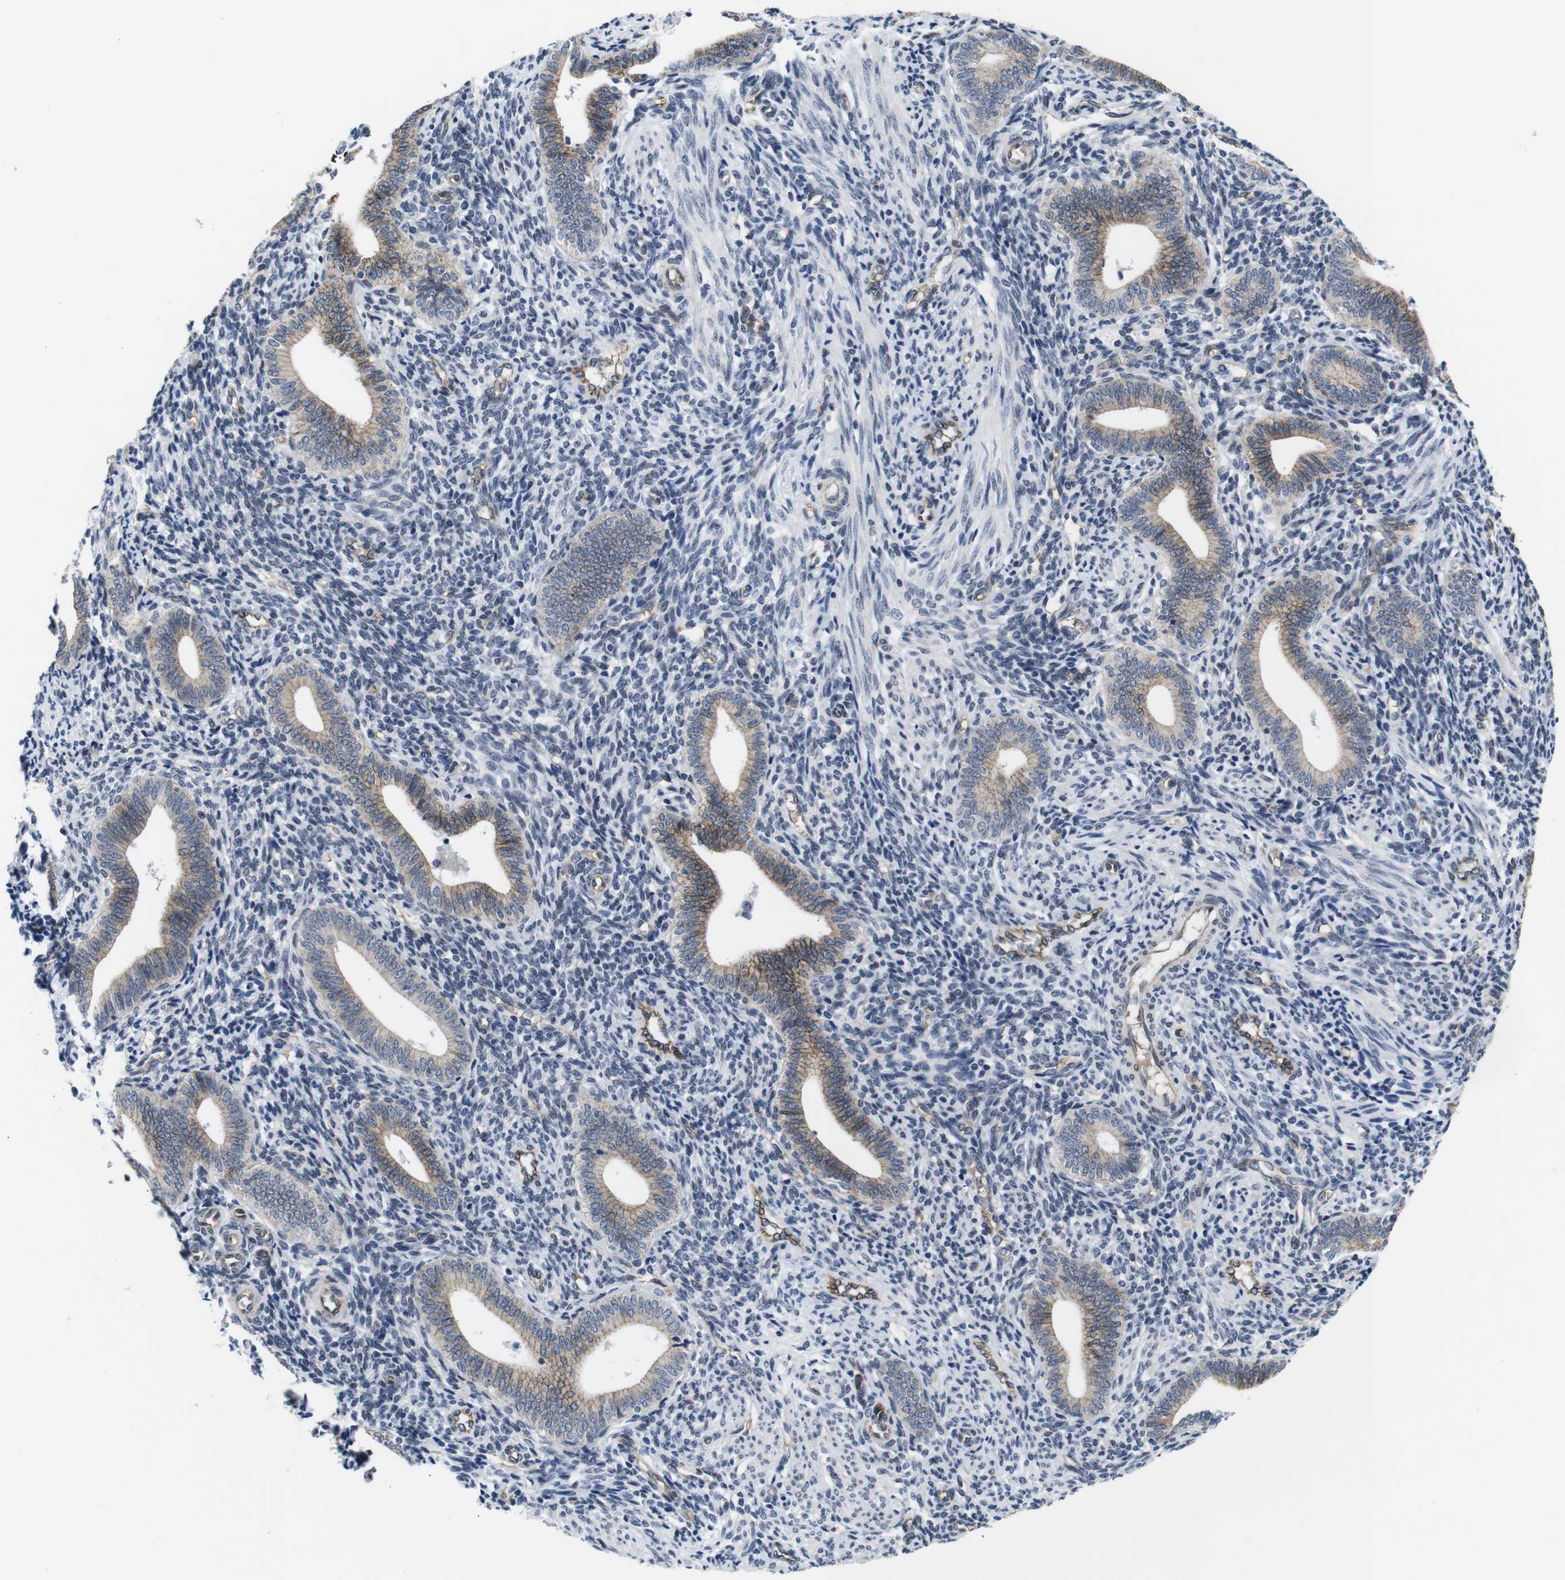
{"staining": {"intensity": "negative", "quantity": "none", "location": "none"}, "tissue": "endometrium", "cell_type": "Cells in endometrial stroma", "image_type": "normal", "snomed": [{"axis": "morphology", "description": "Normal tissue, NOS"}, {"axis": "topography", "description": "Uterus"}, {"axis": "topography", "description": "Endometrium"}], "caption": "Cells in endometrial stroma are negative for brown protein staining in unremarkable endometrium. Nuclei are stained in blue.", "gene": "SOCS3", "patient": {"sex": "female", "age": 33}}